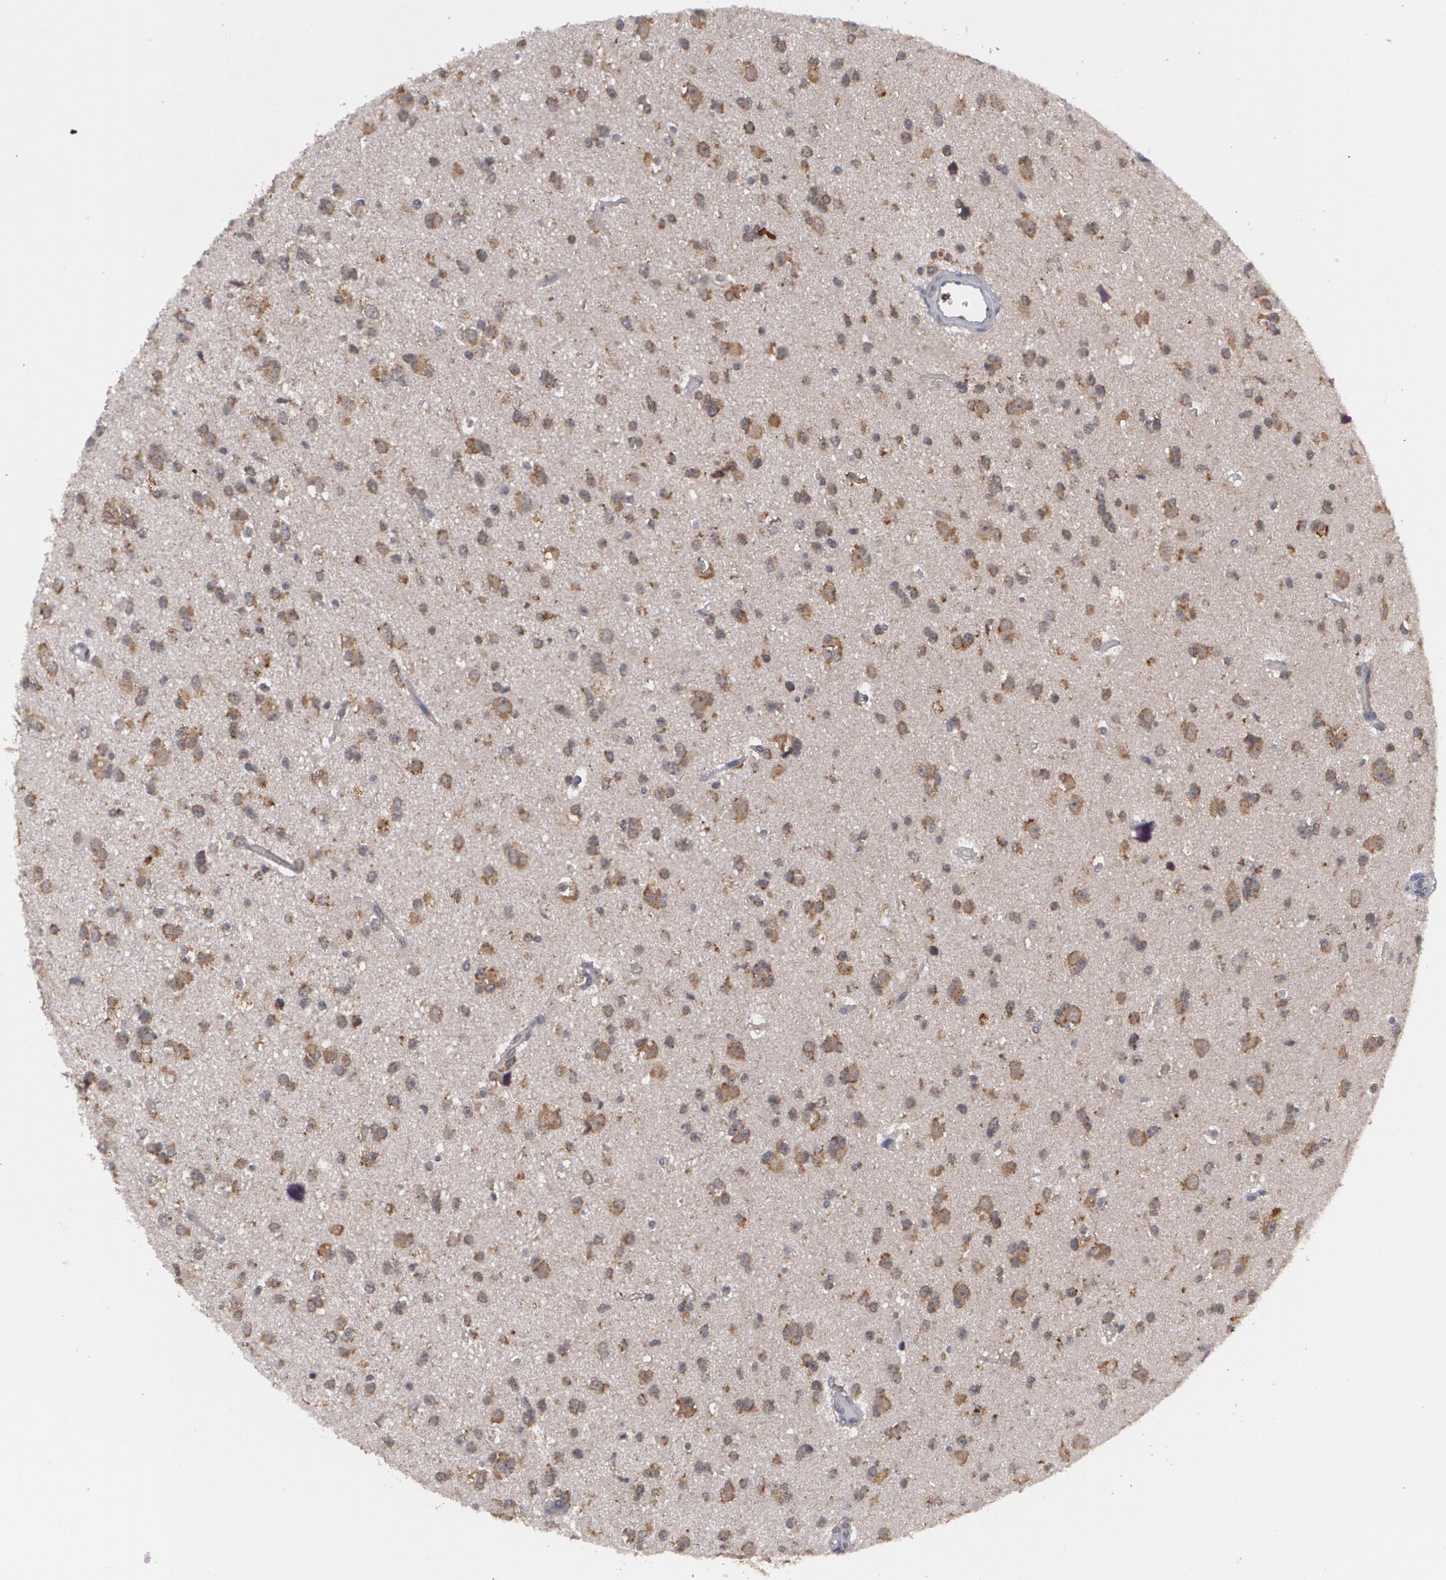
{"staining": {"intensity": "moderate", "quantity": ">75%", "location": "cytoplasmic/membranous"}, "tissue": "glioma", "cell_type": "Tumor cells", "image_type": "cancer", "snomed": [{"axis": "morphology", "description": "Glioma, malignant, Low grade"}, {"axis": "topography", "description": "Brain"}], "caption": "Moderate cytoplasmic/membranous positivity is identified in about >75% of tumor cells in malignant glioma (low-grade).", "gene": "BMP6", "patient": {"sex": "male", "age": 42}}